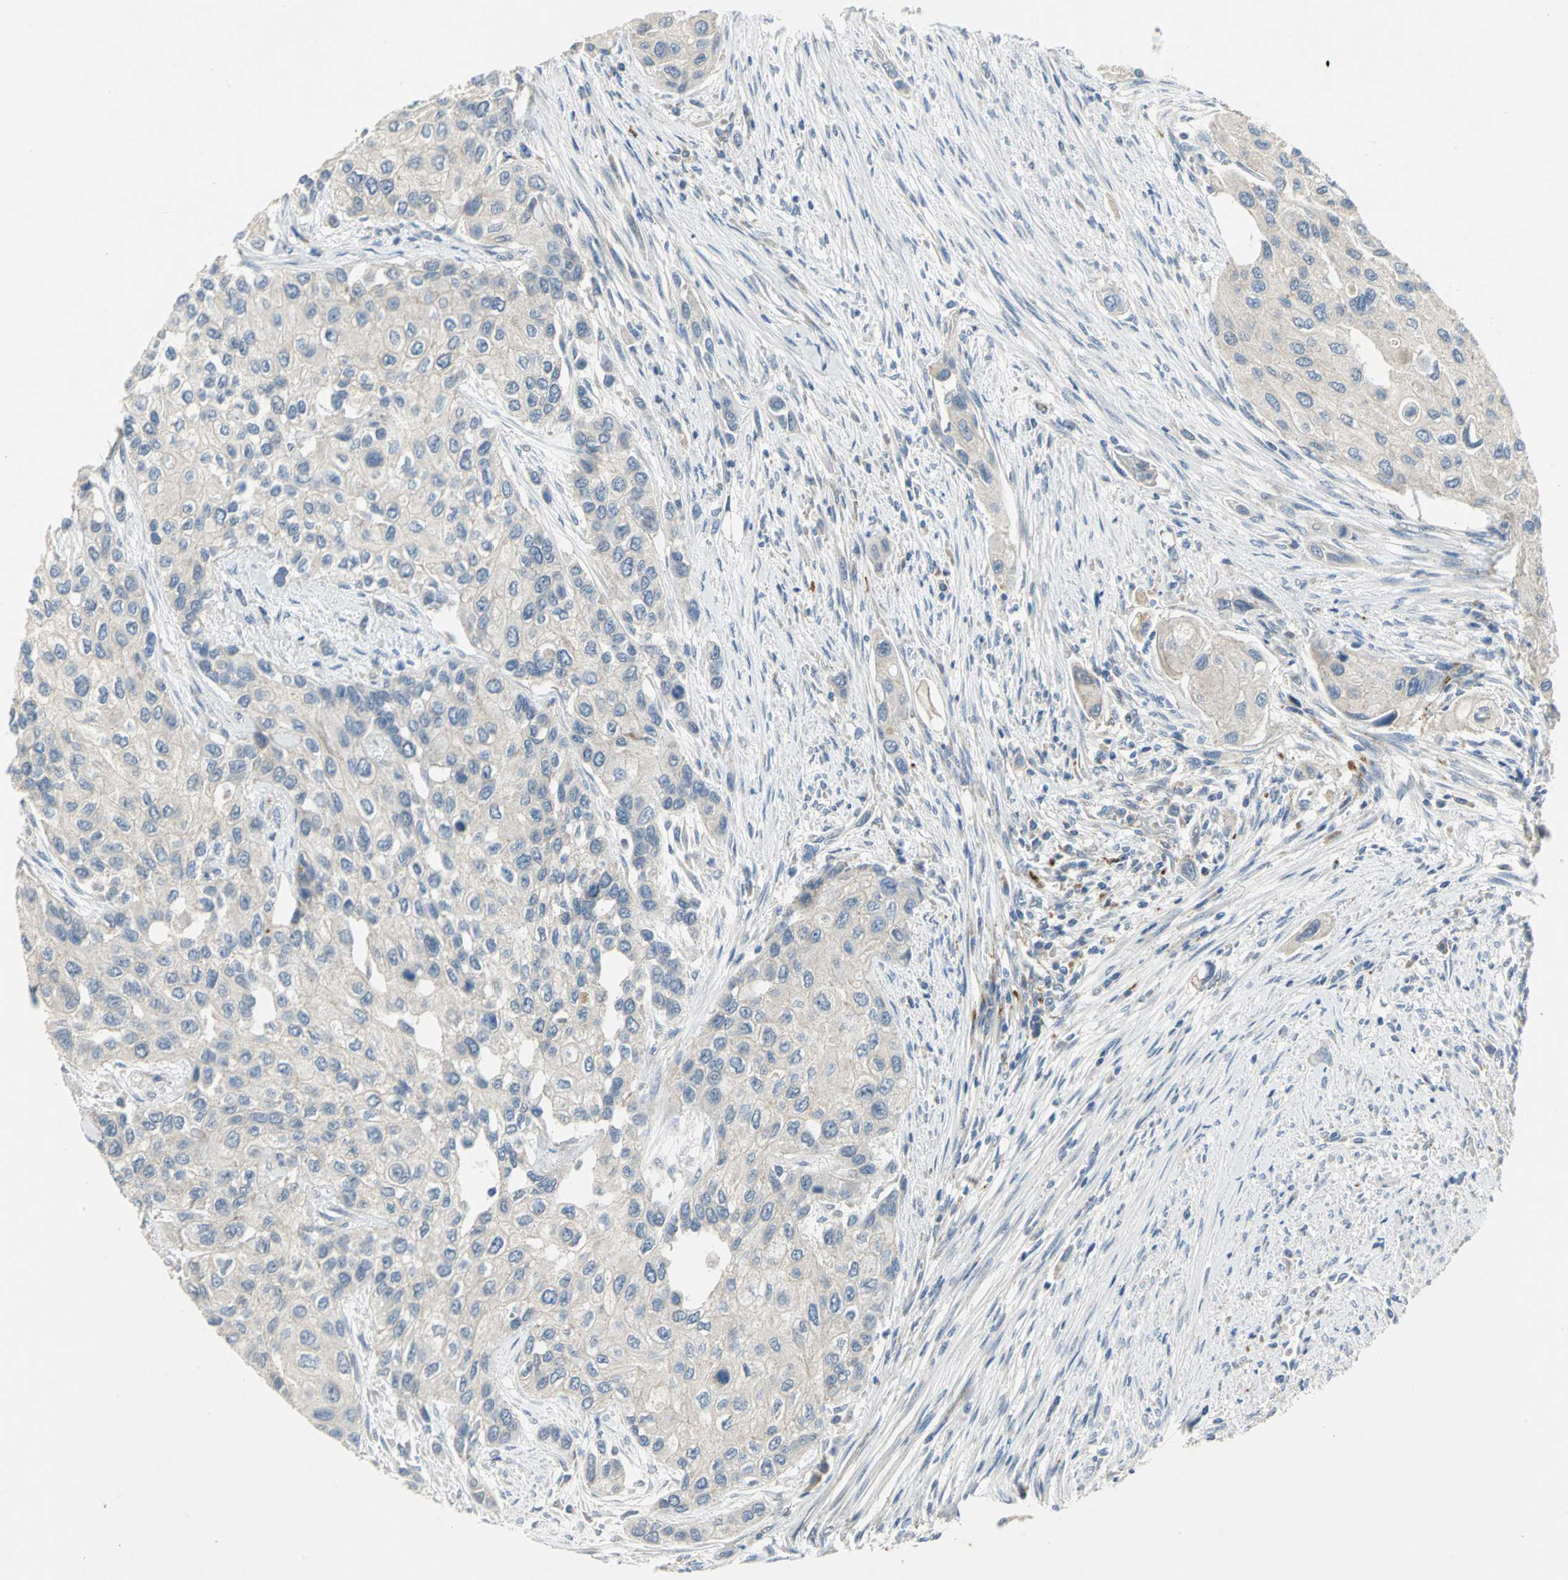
{"staining": {"intensity": "negative", "quantity": "none", "location": "none"}, "tissue": "urothelial cancer", "cell_type": "Tumor cells", "image_type": "cancer", "snomed": [{"axis": "morphology", "description": "Urothelial carcinoma, High grade"}, {"axis": "topography", "description": "Urinary bladder"}], "caption": "DAB immunohistochemical staining of human urothelial cancer displays no significant expression in tumor cells.", "gene": "SPPL2B", "patient": {"sex": "female", "age": 56}}